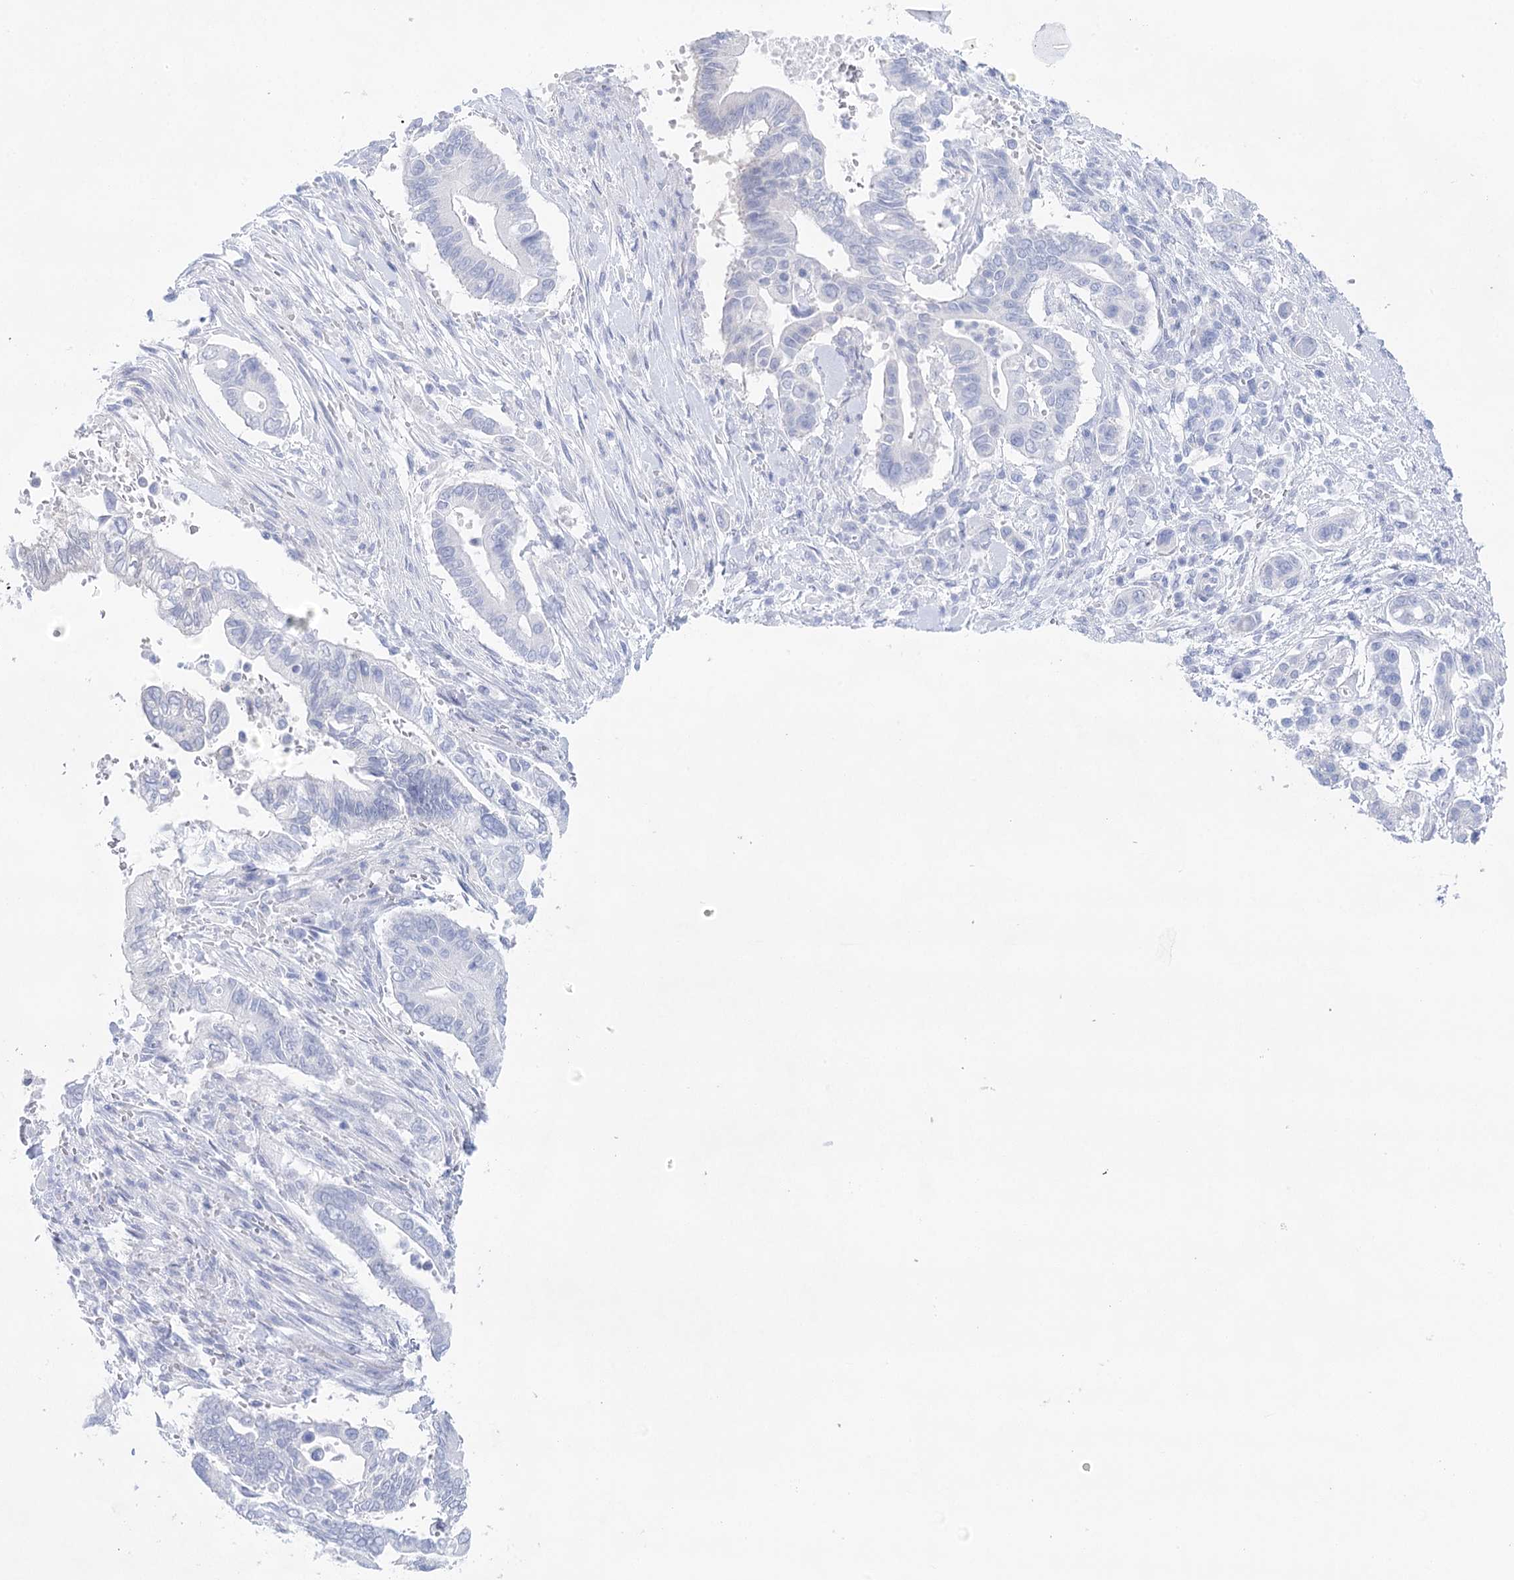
{"staining": {"intensity": "negative", "quantity": "none", "location": "none"}, "tissue": "pancreatic cancer", "cell_type": "Tumor cells", "image_type": "cancer", "snomed": [{"axis": "morphology", "description": "Adenocarcinoma, NOS"}, {"axis": "topography", "description": "Pancreas"}], "caption": "The immunohistochemistry (IHC) histopathology image has no significant positivity in tumor cells of pancreatic adenocarcinoma tissue. (DAB immunohistochemistry (IHC), high magnification).", "gene": "LALBA", "patient": {"sex": "male", "age": 68}}